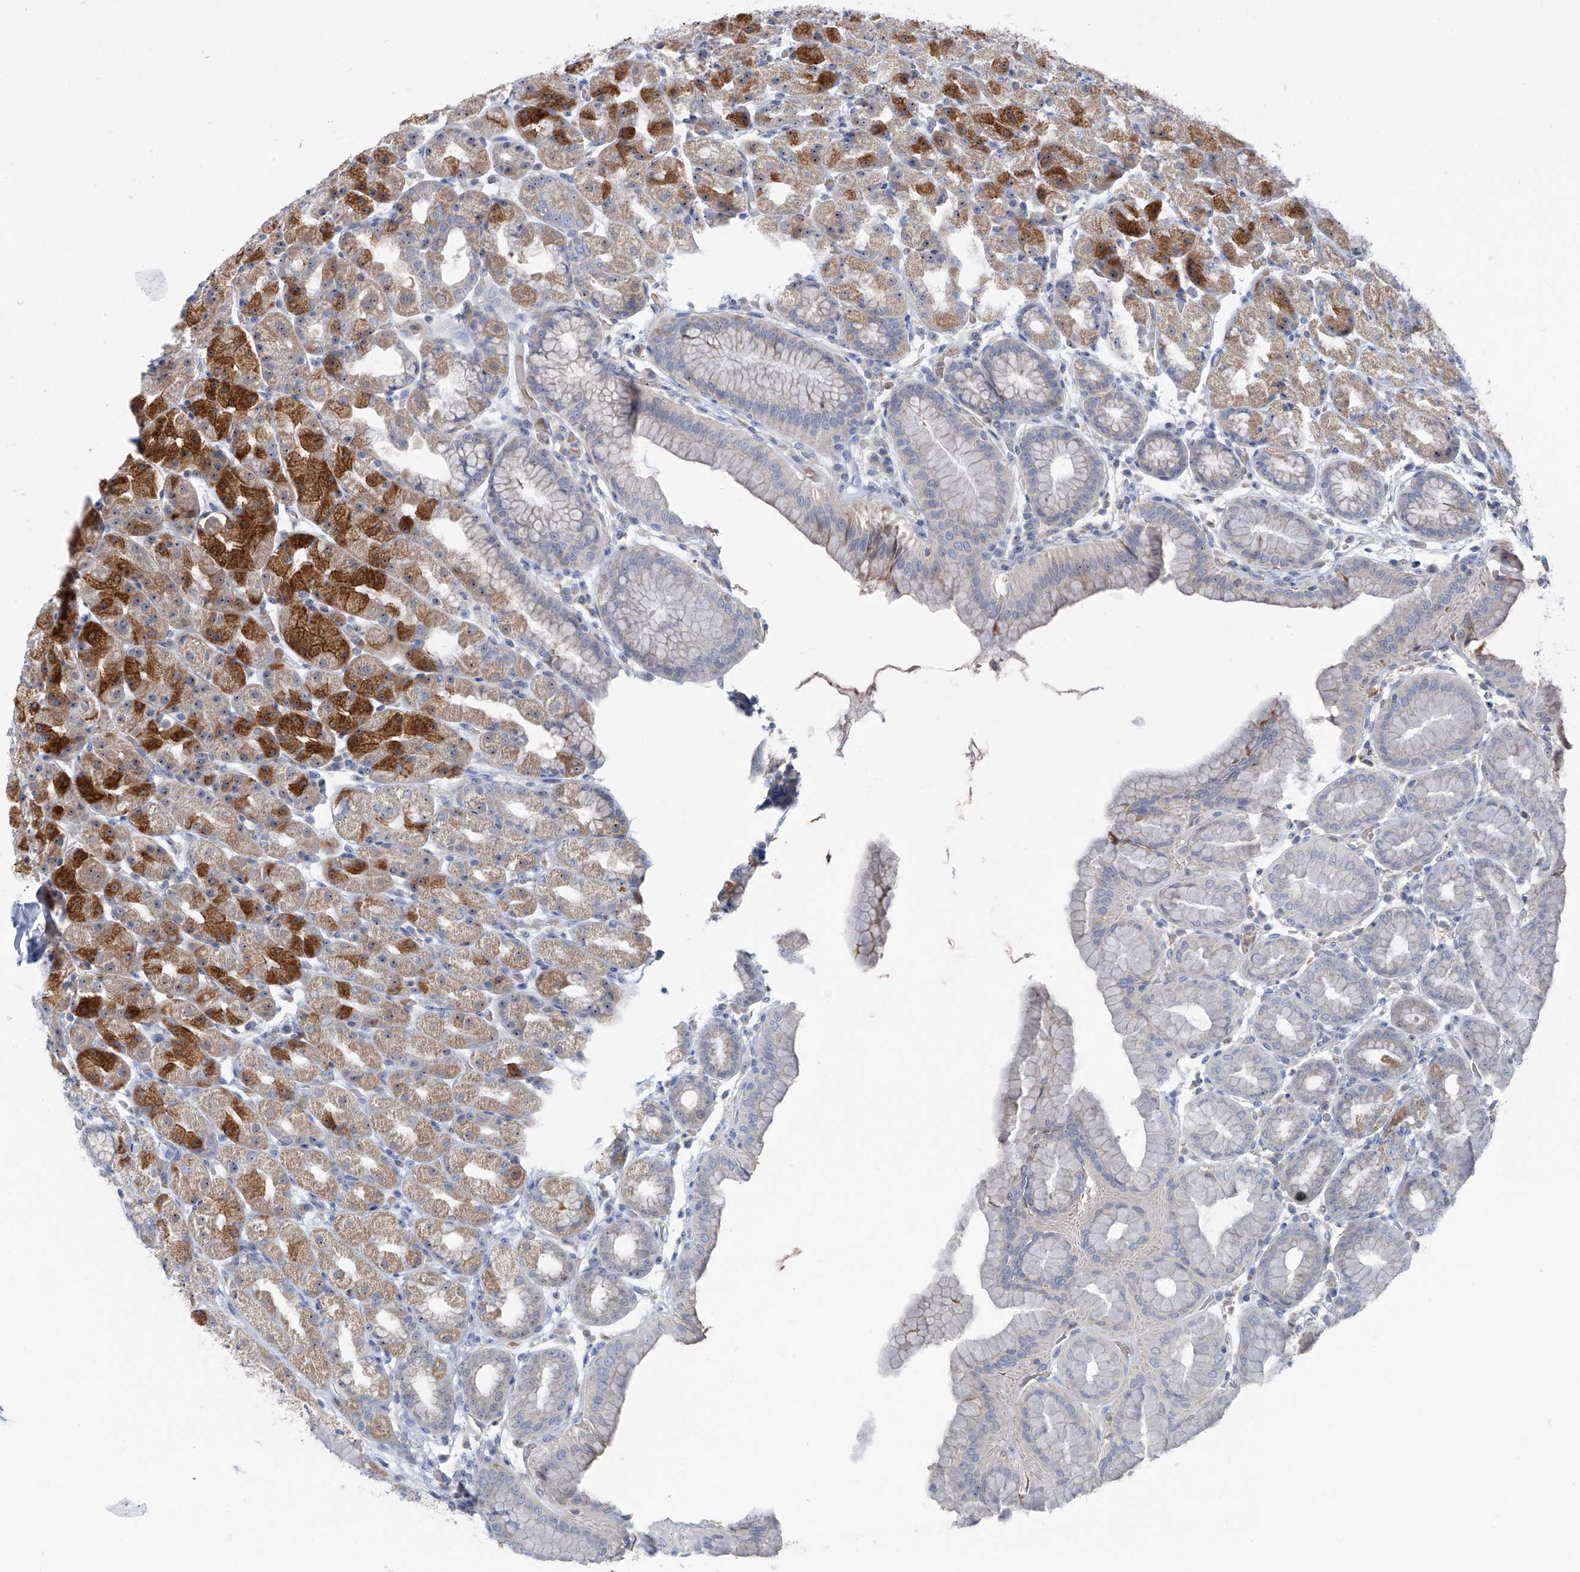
{"staining": {"intensity": "strong", "quantity": "<25%", "location": "cytoplasmic/membranous"}, "tissue": "stomach", "cell_type": "Glandular cells", "image_type": "normal", "snomed": [{"axis": "morphology", "description": "Normal tissue, NOS"}, {"axis": "topography", "description": "Stomach, upper"}], "caption": "Glandular cells demonstrate medium levels of strong cytoplasmic/membranous positivity in about <25% of cells in unremarkable human stomach. The staining was performed using DAB to visualize the protein expression in brown, while the nuclei were stained in blue with hematoxylin (Magnification: 20x).", "gene": "FGD2", "patient": {"sex": "male", "age": 68}}